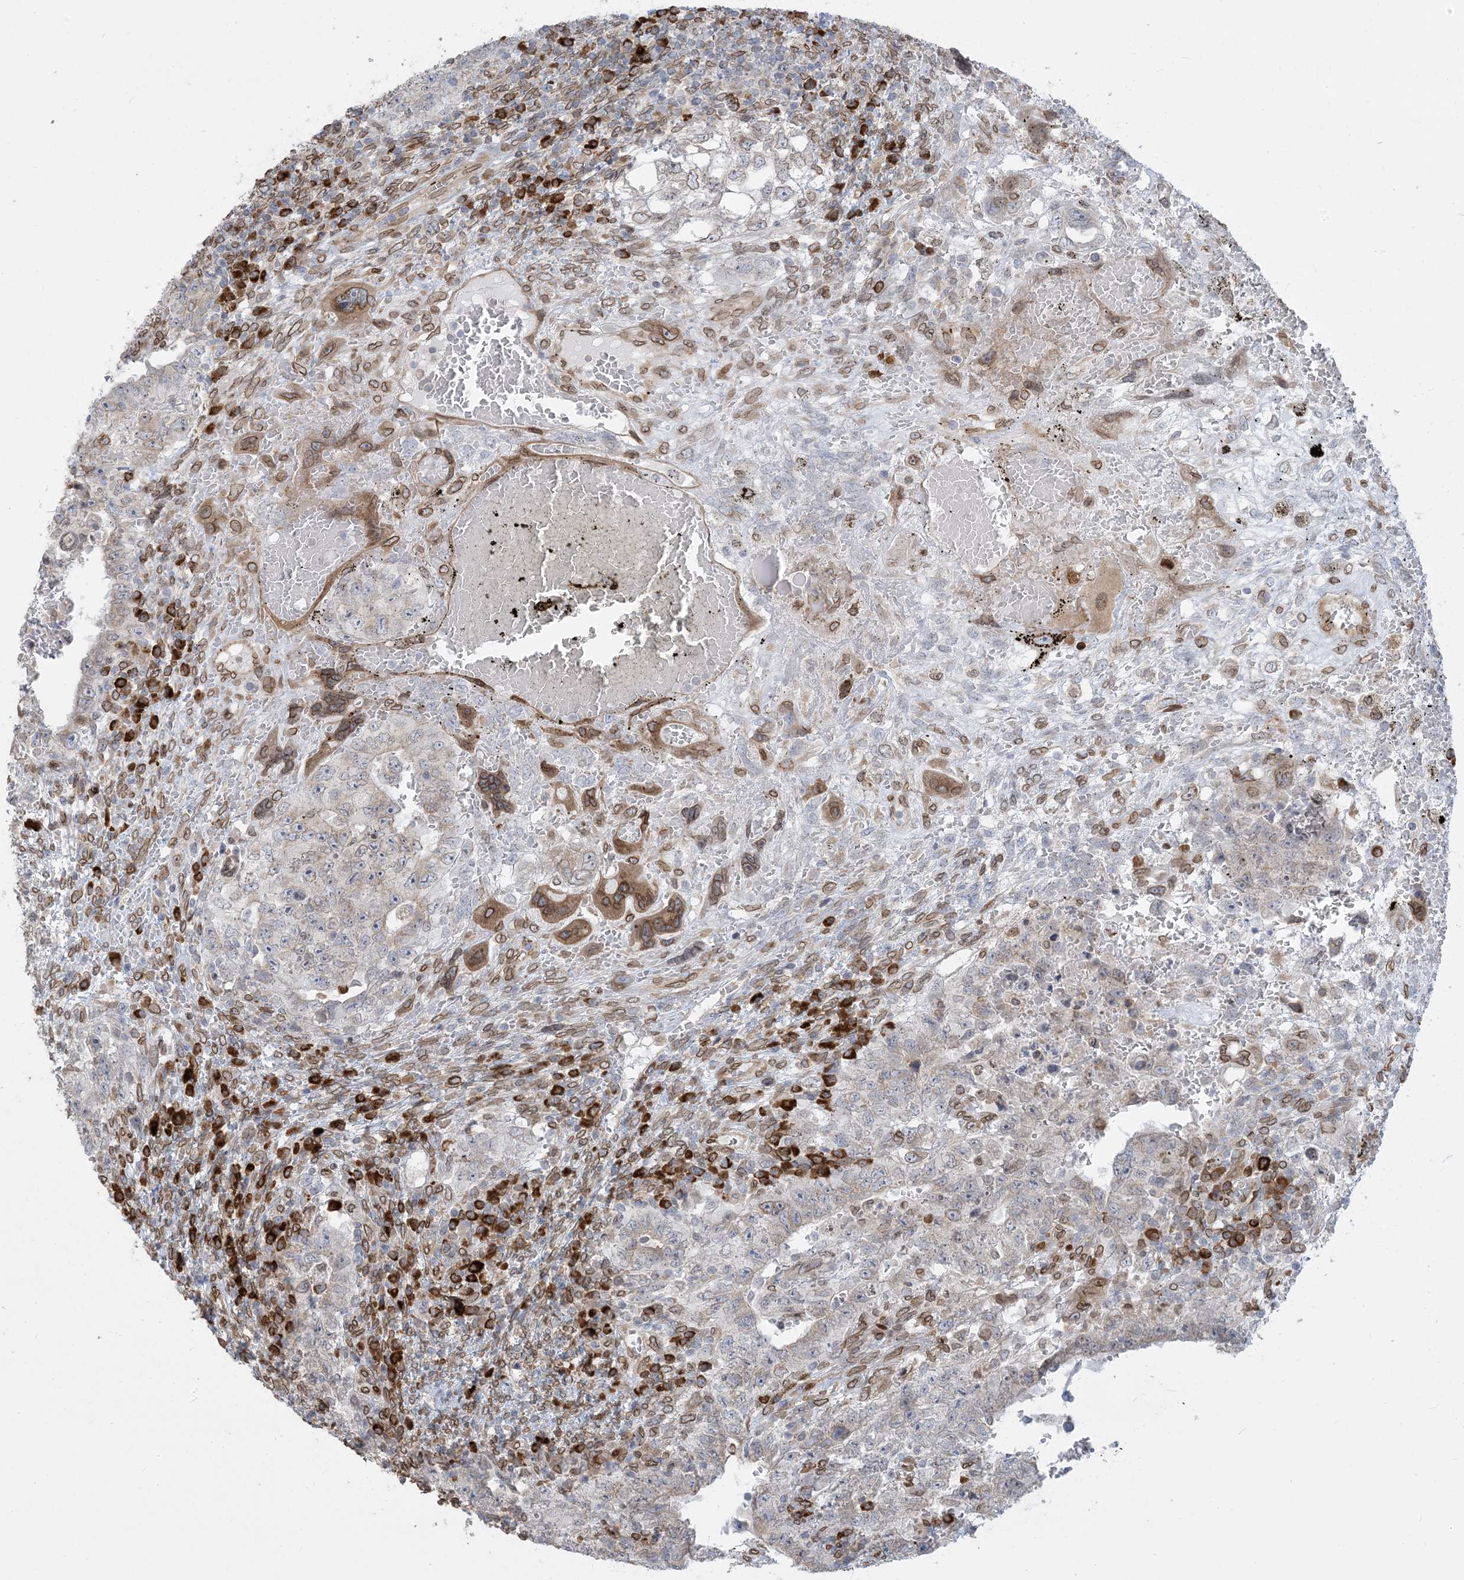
{"staining": {"intensity": "negative", "quantity": "none", "location": "none"}, "tissue": "testis cancer", "cell_type": "Tumor cells", "image_type": "cancer", "snomed": [{"axis": "morphology", "description": "Carcinoma, Embryonal, NOS"}, {"axis": "topography", "description": "Testis"}], "caption": "DAB immunohistochemical staining of testis embryonal carcinoma reveals no significant positivity in tumor cells.", "gene": "WWP1", "patient": {"sex": "male", "age": 26}}